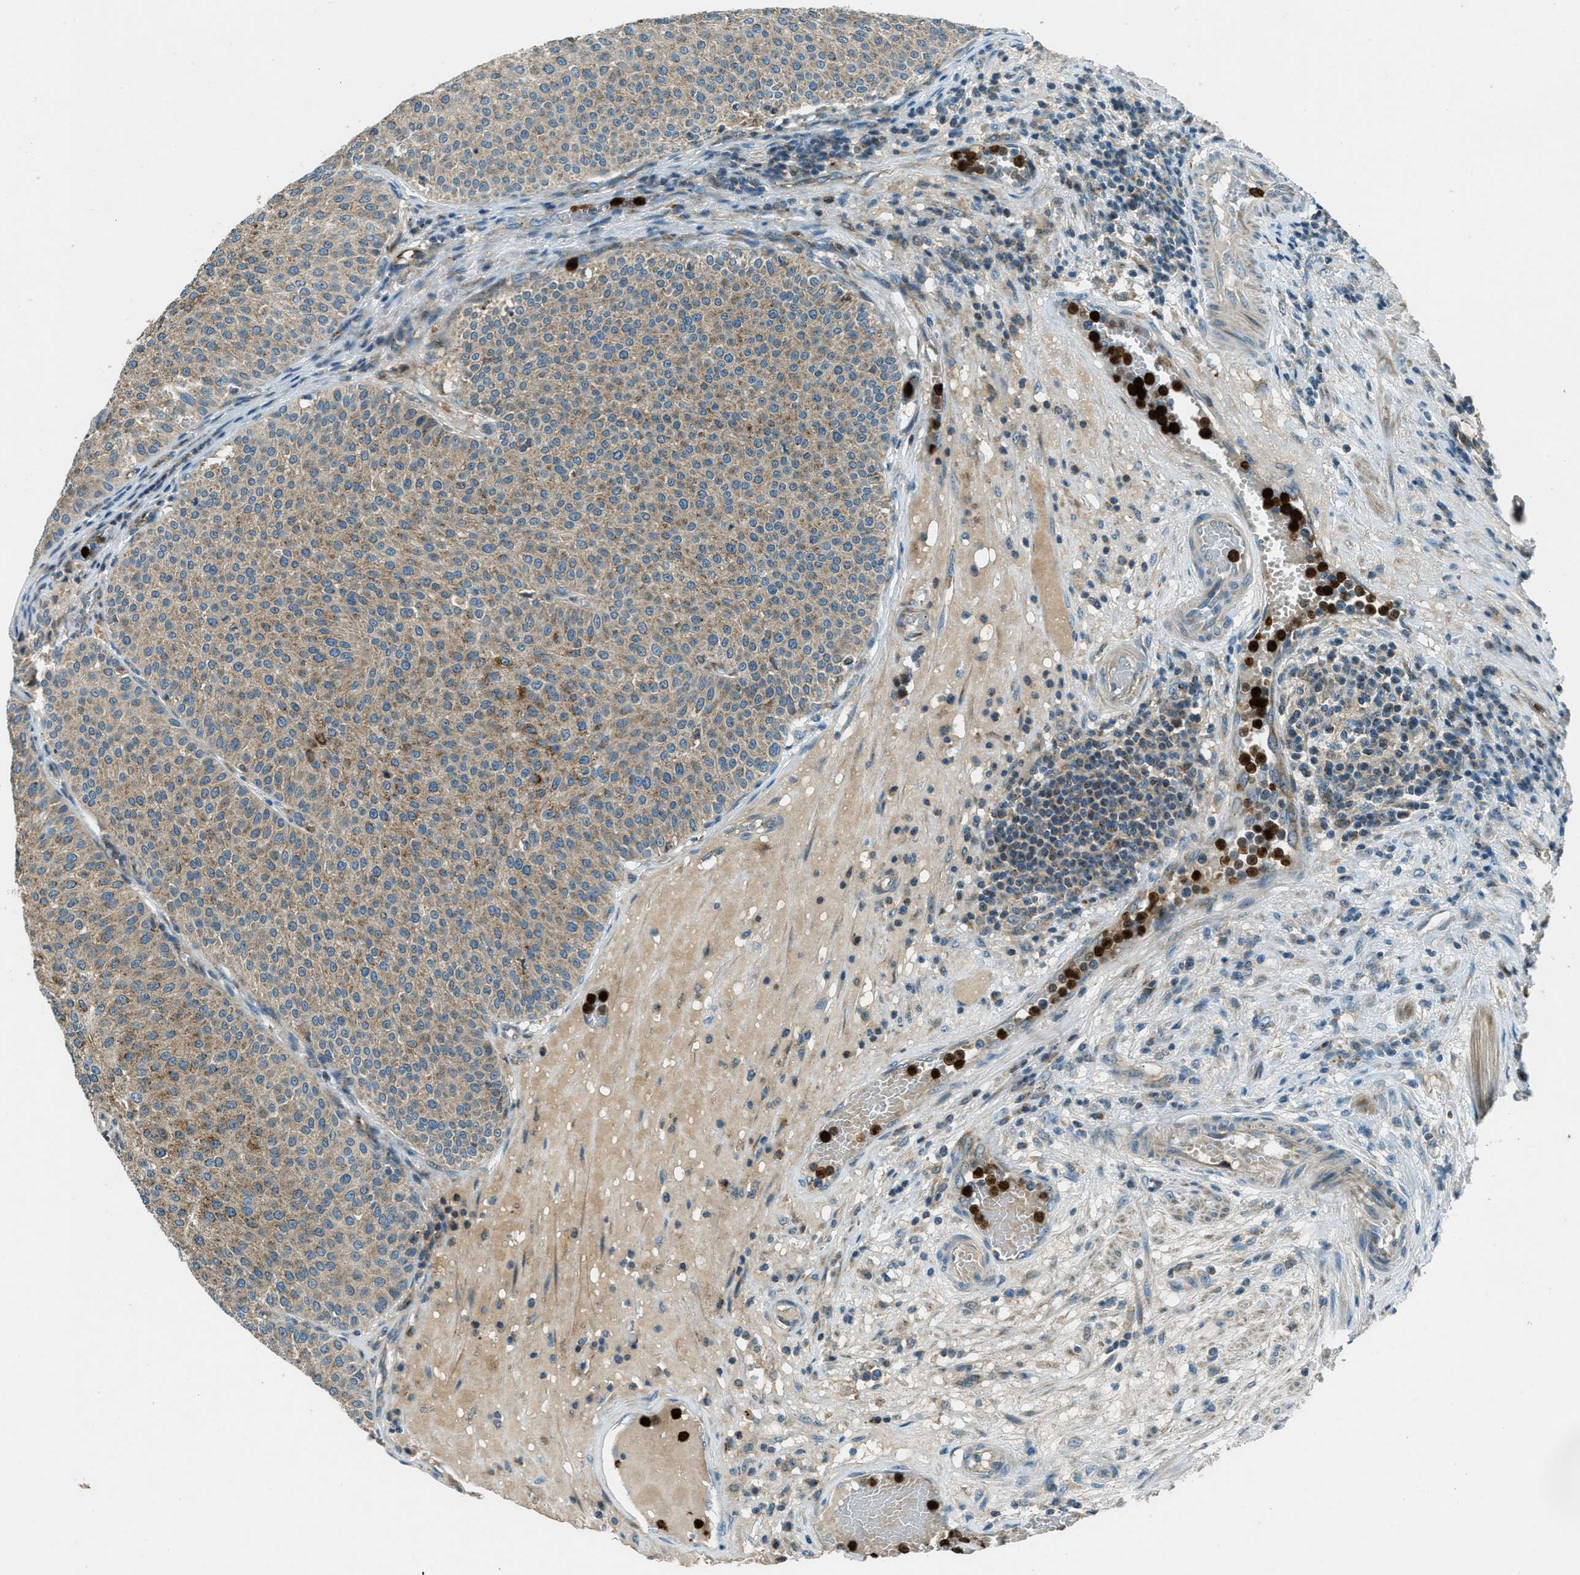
{"staining": {"intensity": "moderate", "quantity": ">75%", "location": "cytoplasmic/membranous"}, "tissue": "urothelial cancer", "cell_type": "Tumor cells", "image_type": "cancer", "snomed": [{"axis": "morphology", "description": "Urothelial carcinoma, Low grade"}, {"axis": "topography", "description": "Smooth muscle"}, {"axis": "topography", "description": "Urinary bladder"}], "caption": "Moderate cytoplasmic/membranous staining is present in approximately >75% of tumor cells in low-grade urothelial carcinoma.", "gene": "FAR1", "patient": {"sex": "male", "age": 60}}